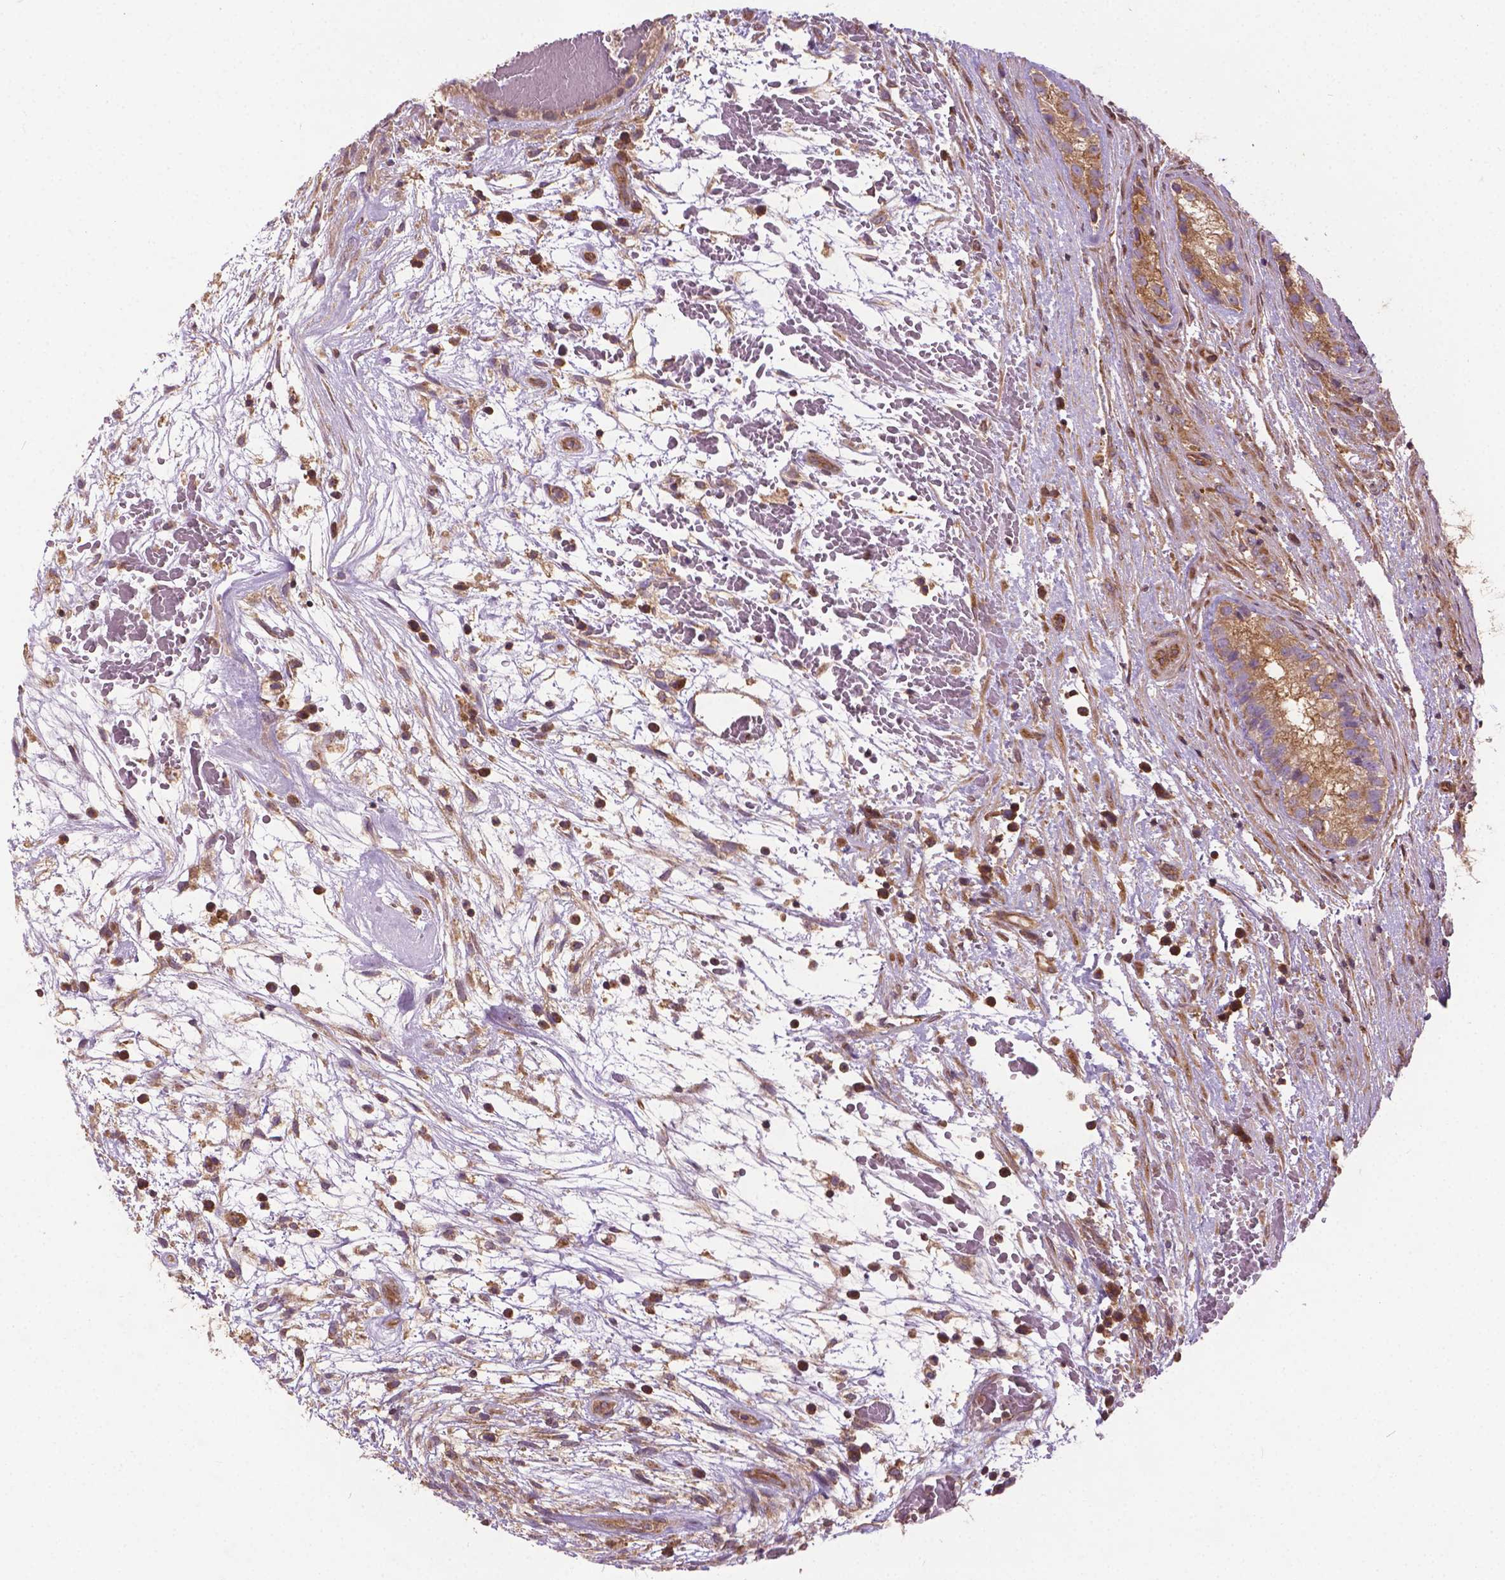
{"staining": {"intensity": "weak", "quantity": ">75%", "location": "cytoplasmic/membranous"}, "tissue": "testis cancer", "cell_type": "Tumor cells", "image_type": "cancer", "snomed": [{"axis": "morphology", "description": "Normal tissue, NOS"}, {"axis": "morphology", "description": "Carcinoma, Embryonal, NOS"}, {"axis": "topography", "description": "Testis"}], "caption": "High-magnification brightfield microscopy of testis embryonal carcinoma stained with DAB (3,3'-diaminobenzidine) (brown) and counterstained with hematoxylin (blue). tumor cells exhibit weak cytoplasmic/membranous expression is appreciated in about>75% of cells.", "gene": "MZT1", "patient": {"sex": "male", "age": 32}}